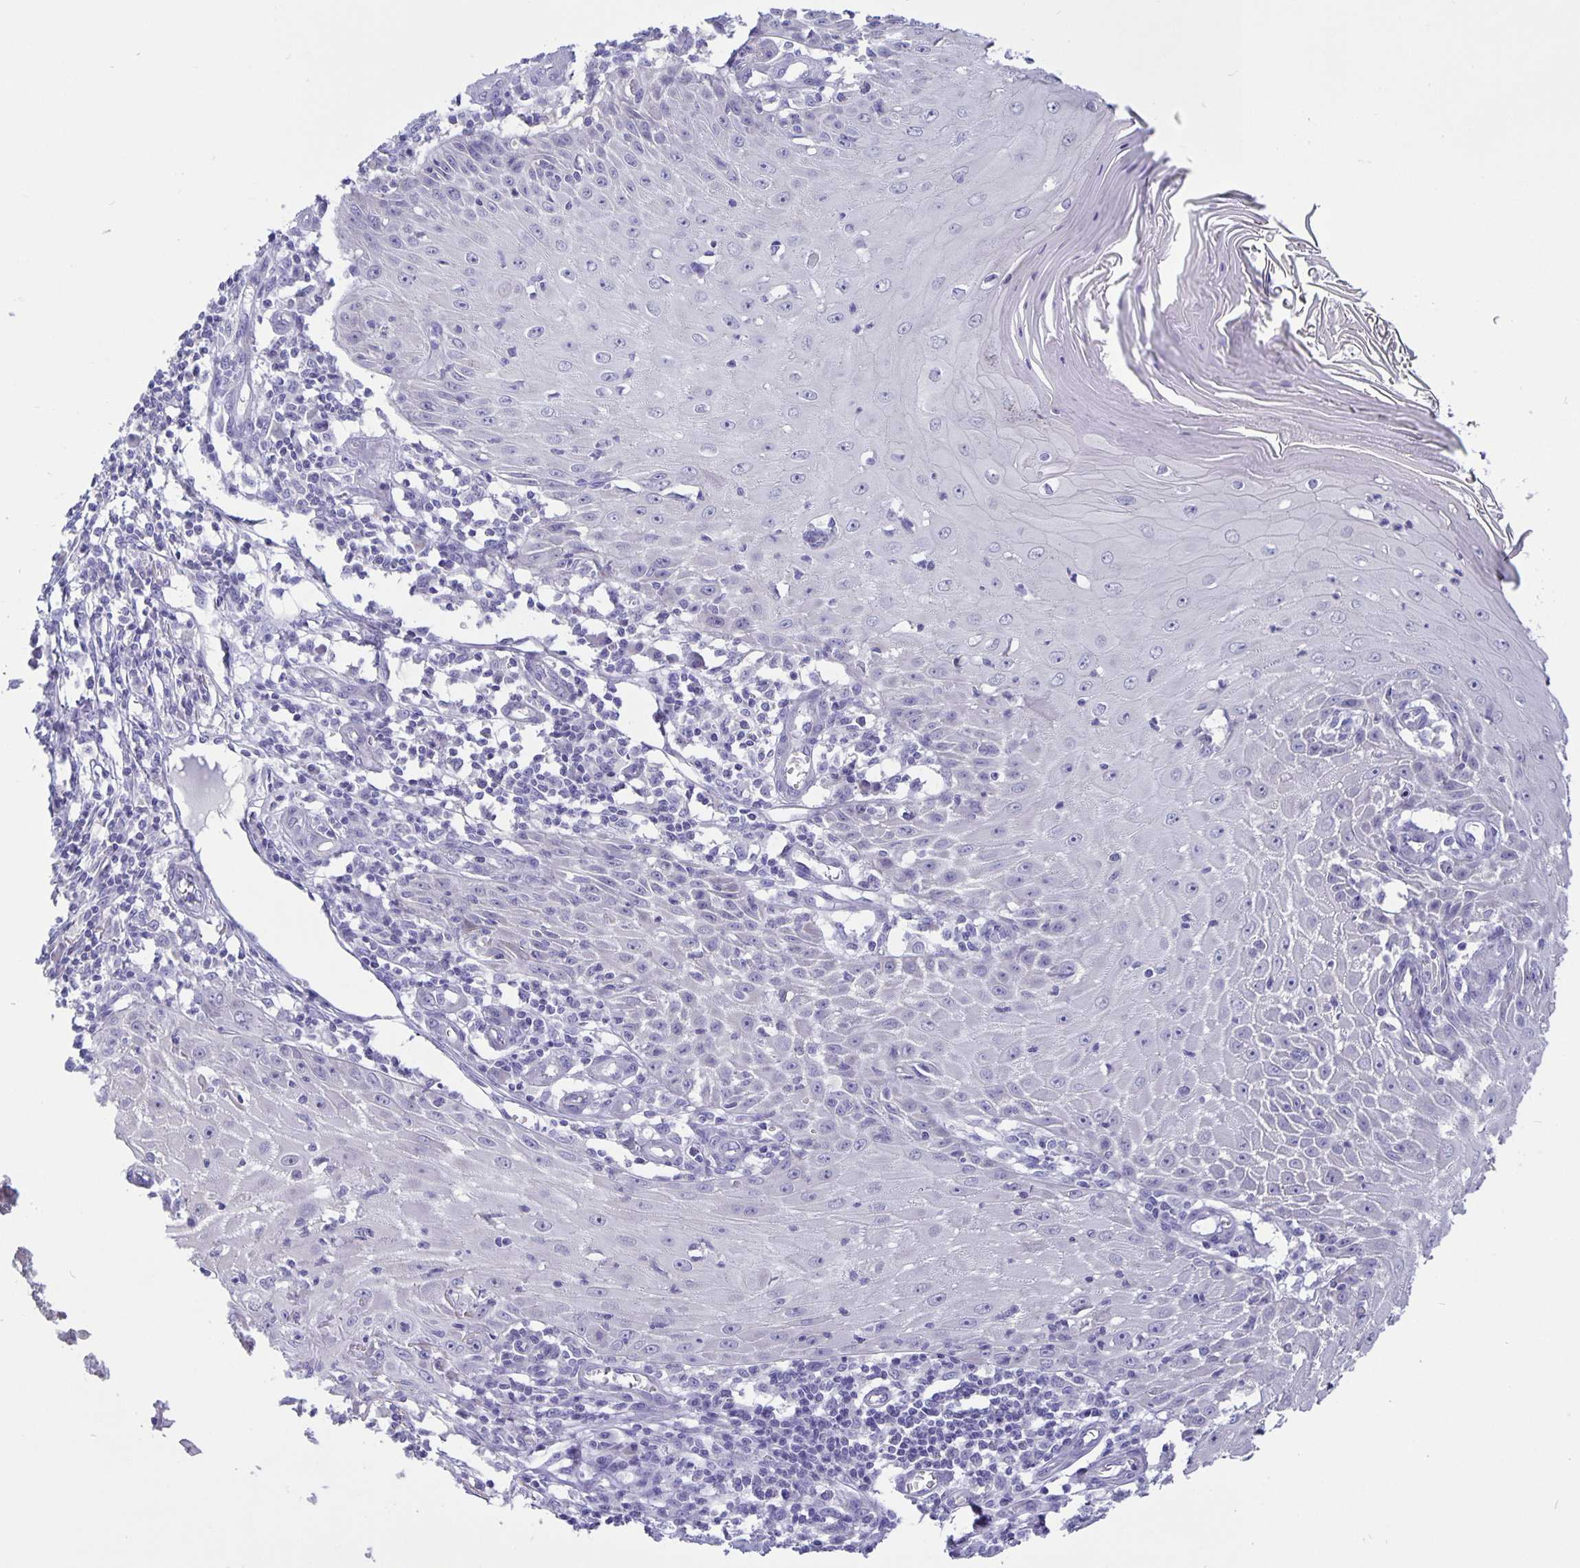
{"staining": {"intensity": "negative", "quantity": "none", "location": "none"}, "tissue": "skin cancer", "cell_type": "Tumor cells", "image_type": "cancer", "snomed": [{"axis": "morphology", "description": "Squamous cell carcinoma, NOS"}, {"axis": "topography", "description": "Skin"}], "caption": "Immunohistochemistry (IHC) of human skin cancer exhibits no expression in tumor cells.", "gene": "ERMN", "patient": {"sex": "female", "age": 73}}